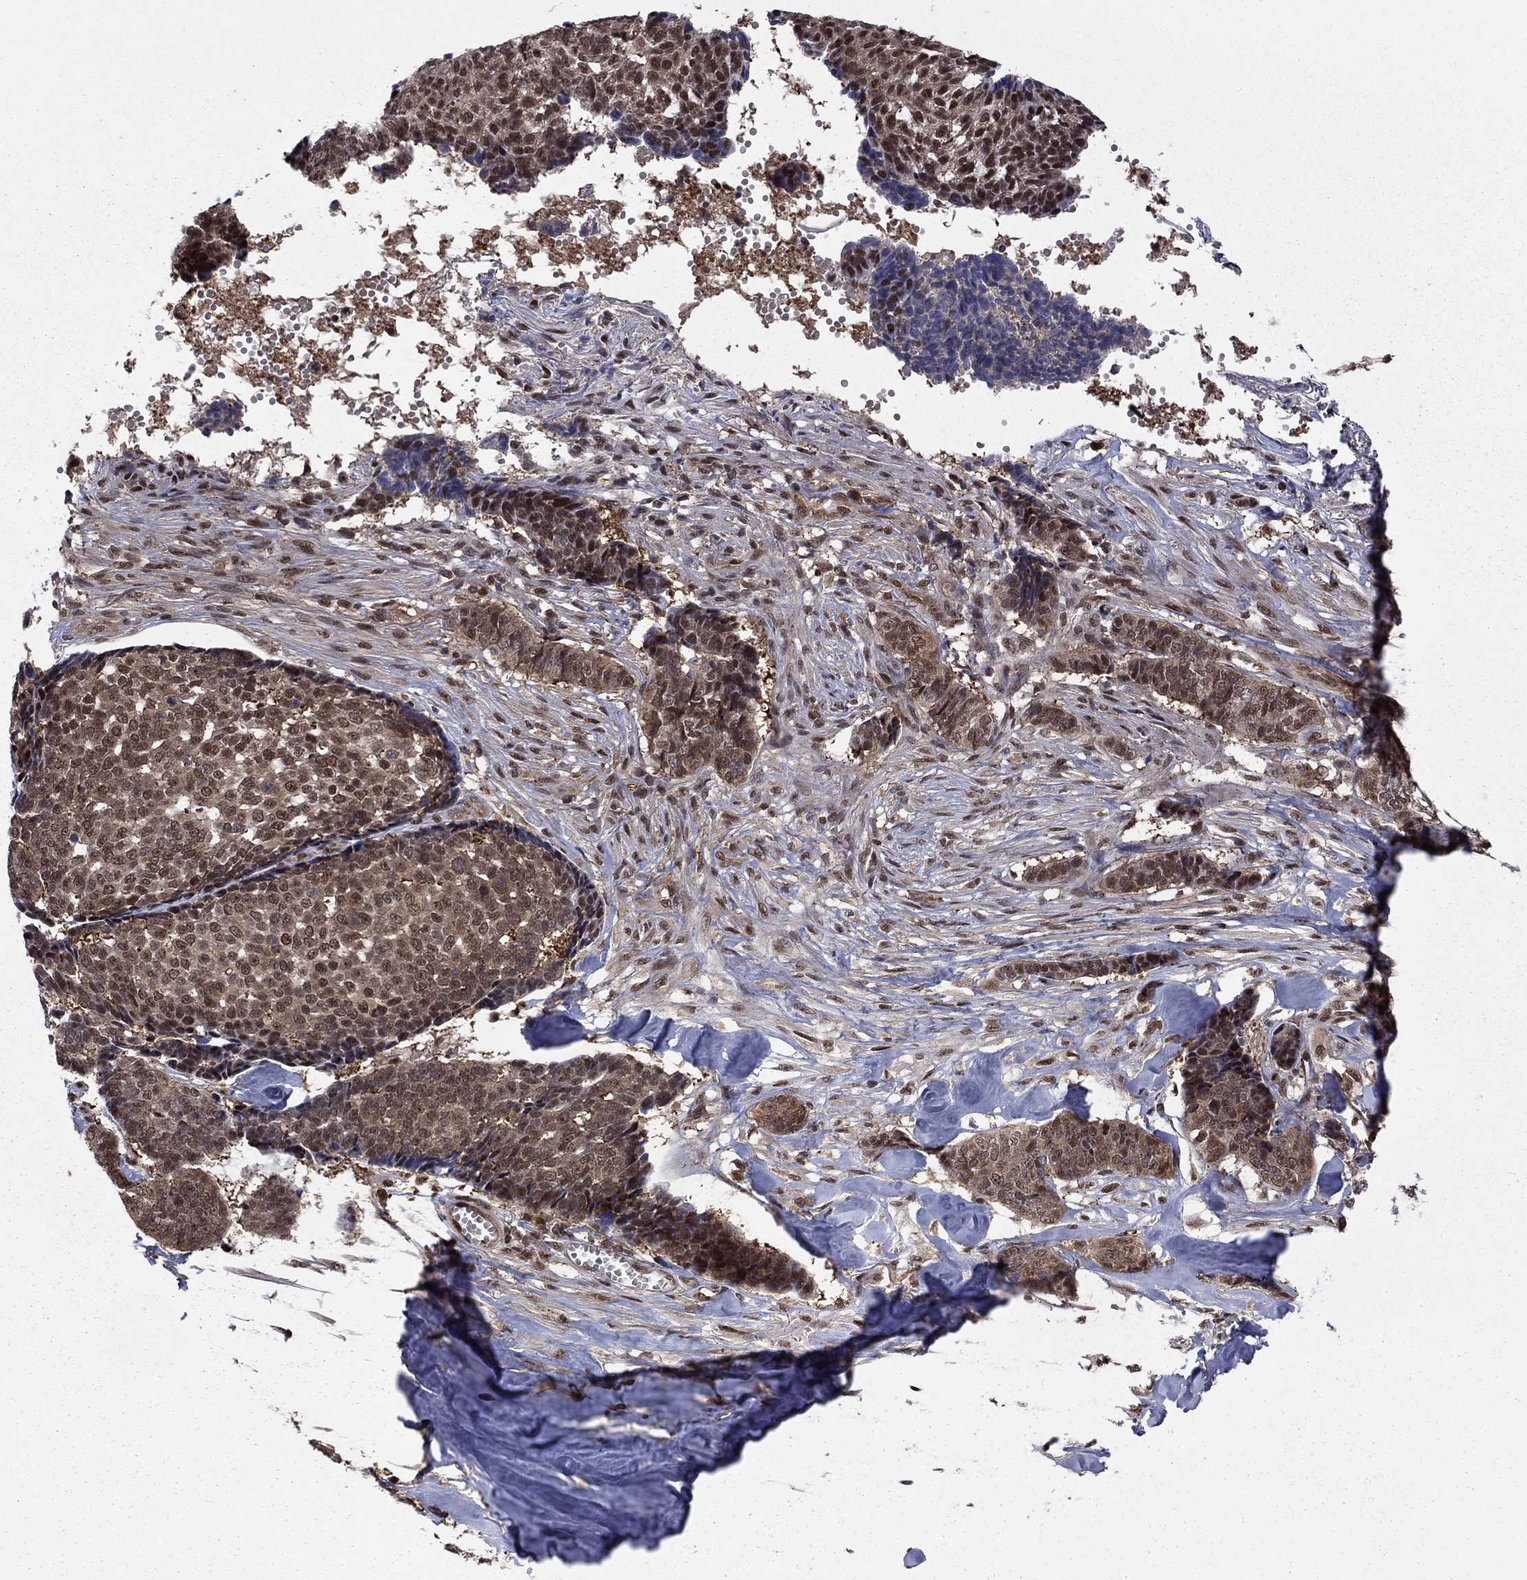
{"staining": {"intensity": "moderate", "quantity": "<25%", "location": "cytoplasmic/membranous,nuclear"}, "tissue": "skin cancer", "cell_type": "Tumor cells", "image_type": "cancer", "snomed": [{"axis": "morphology", "description": "Basal cell carcinoma"}, {"axis": "topography", "description": "Skin"}], "caption": "Tumor cells demonstrate low levels of moderate cytoplasmic/membranous and nuclear expression in approximately <25% of cells in skin cancer.", "gene": "PSMD2", "patient": {"sex": "male", "age": 86}}